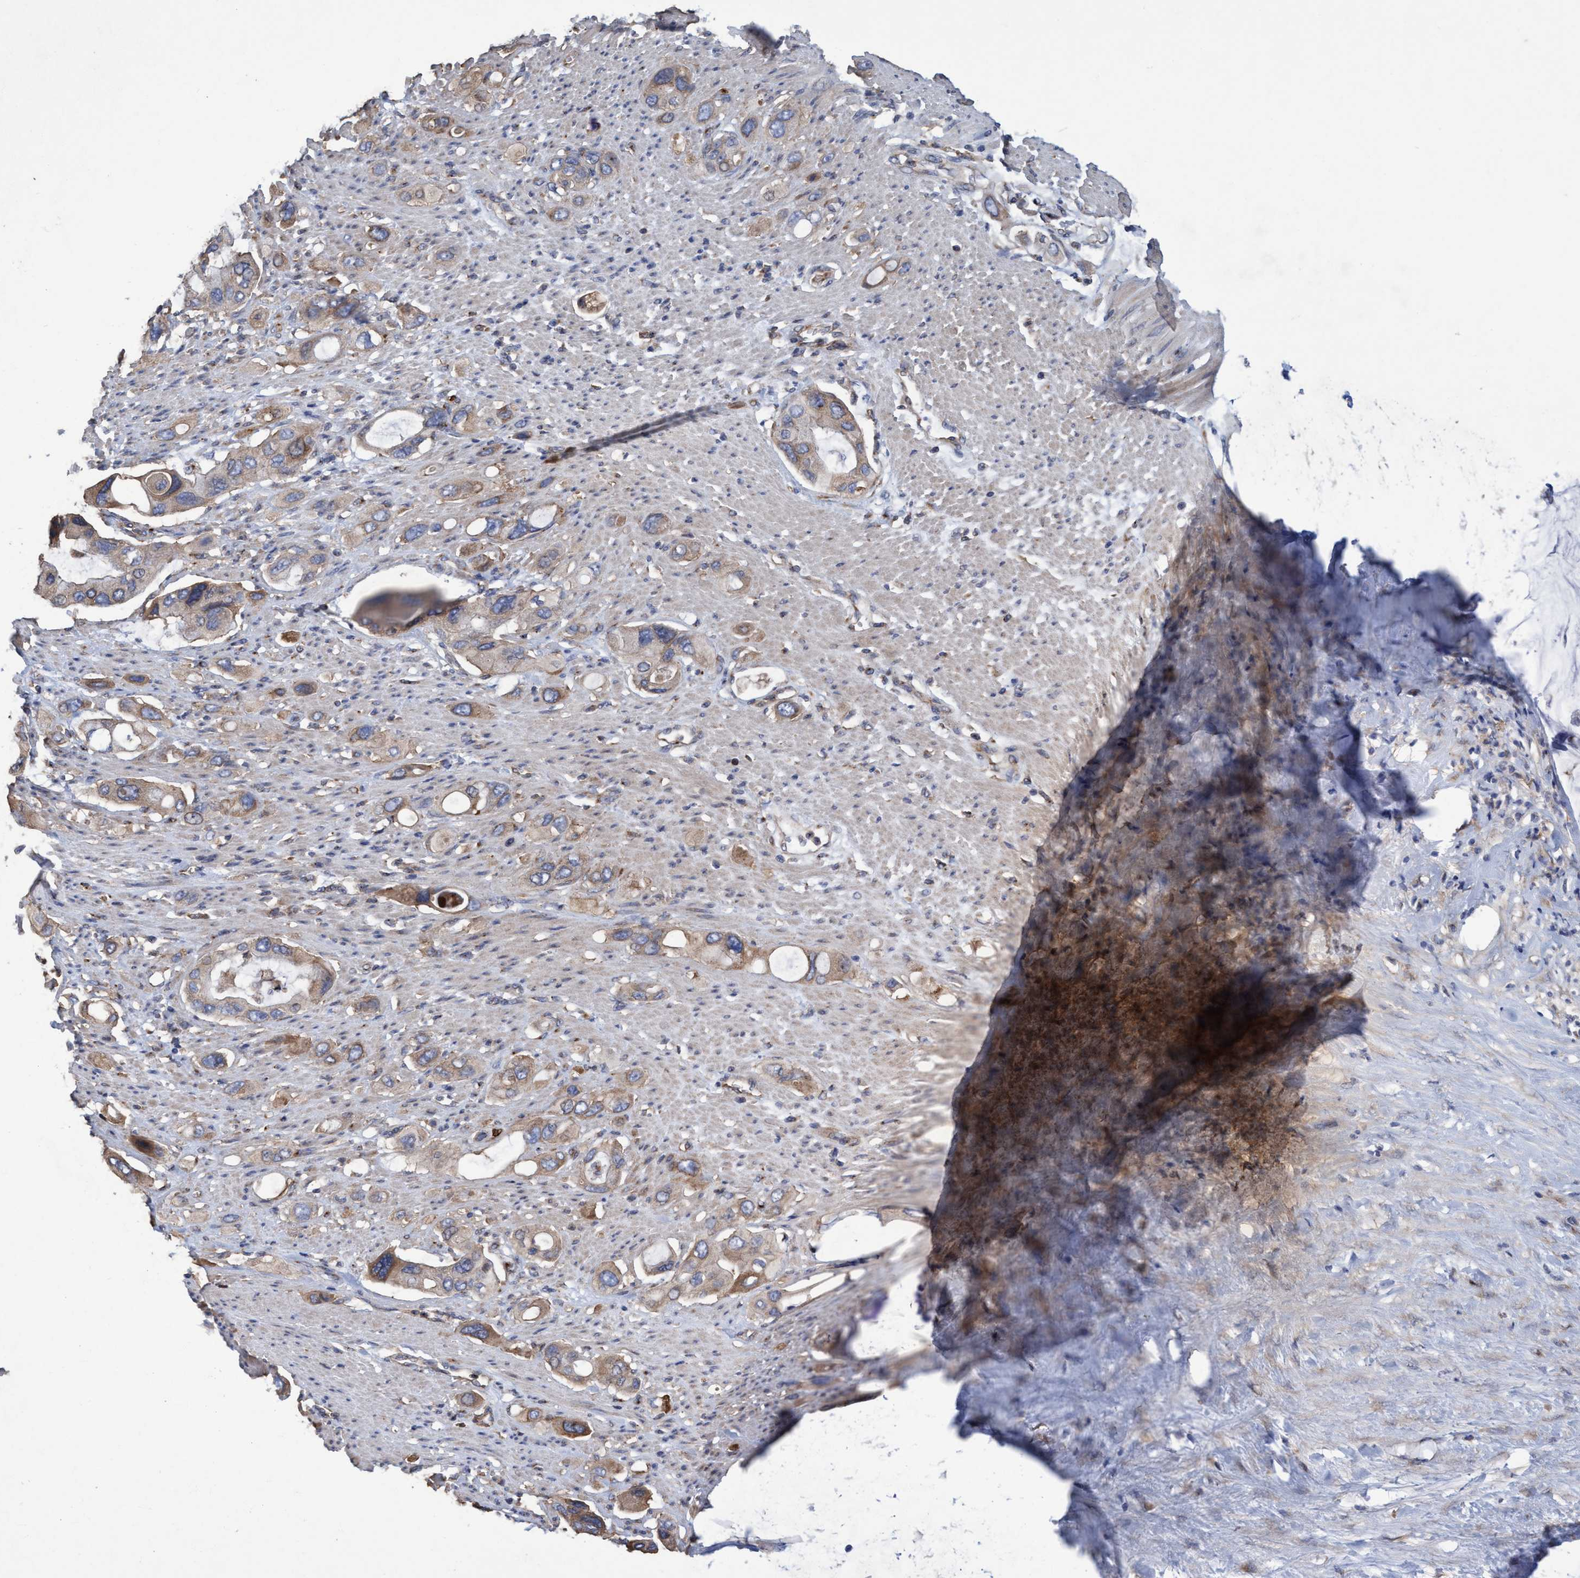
{"staining": {"intensity": "weak", "quantity": ">75%", "location": "cytoplasmic/membranous"}, "tissue": "pancreatic cancer", "cell_type": "Tumor cells", "image_type": "cancer", "snomed": [{"axis": "morphology", "description": "Adenocarcinoma, NOS"}, {"axis": "topography", "description": "Pancreas"}], "caption": "The histopathology image exhibits immunohistochemical staining of pancreatic adenocarcinoma. There is weak cytoplasmic/membranous expression is identified in approximately >75% of tumor cells.", "gene": "BICD2", "patient": {"sex": "female", "age": 56}}